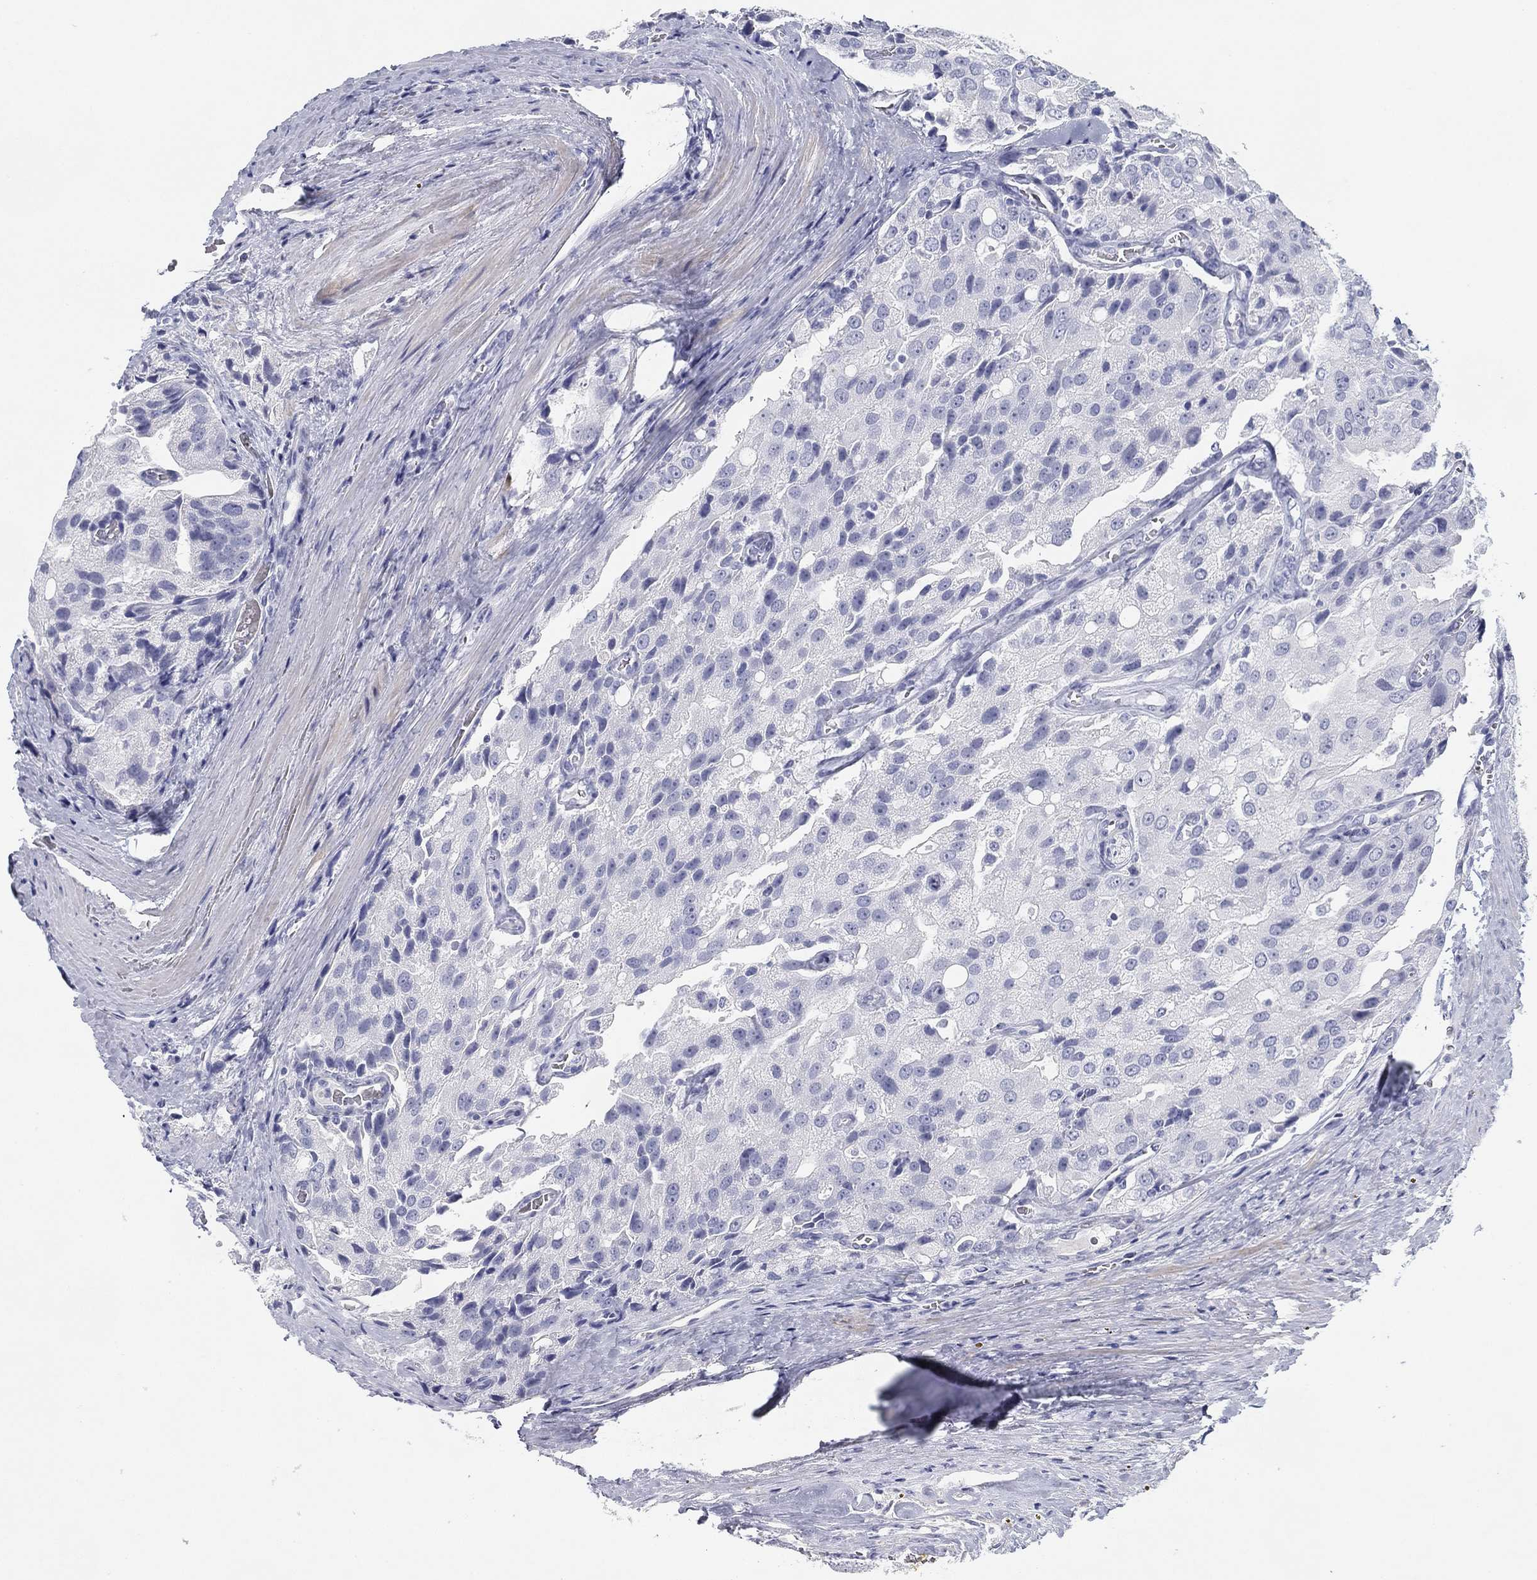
{"staining": {"intensity": "negative", "quantity": "none", "location": "none"}, "tissue": "prostate cancer", "cell_type": "Tumor cells", "image_type": "cancer", "snomed": [{"axis": "morphology", "description": "Adenocarcinoma, NOS"}, {"axis": "topography", "description": "Prostate and seminal vesicle, NOS"}, {"axis": "topography", "description": "Prostate"}], "caption": "IHC of human prostate cancer (adenocarcinoma) demonstrates no positivity in tumor cells.", "gene": "CD79B", "patient": {"sex": "male", "age": 67}}